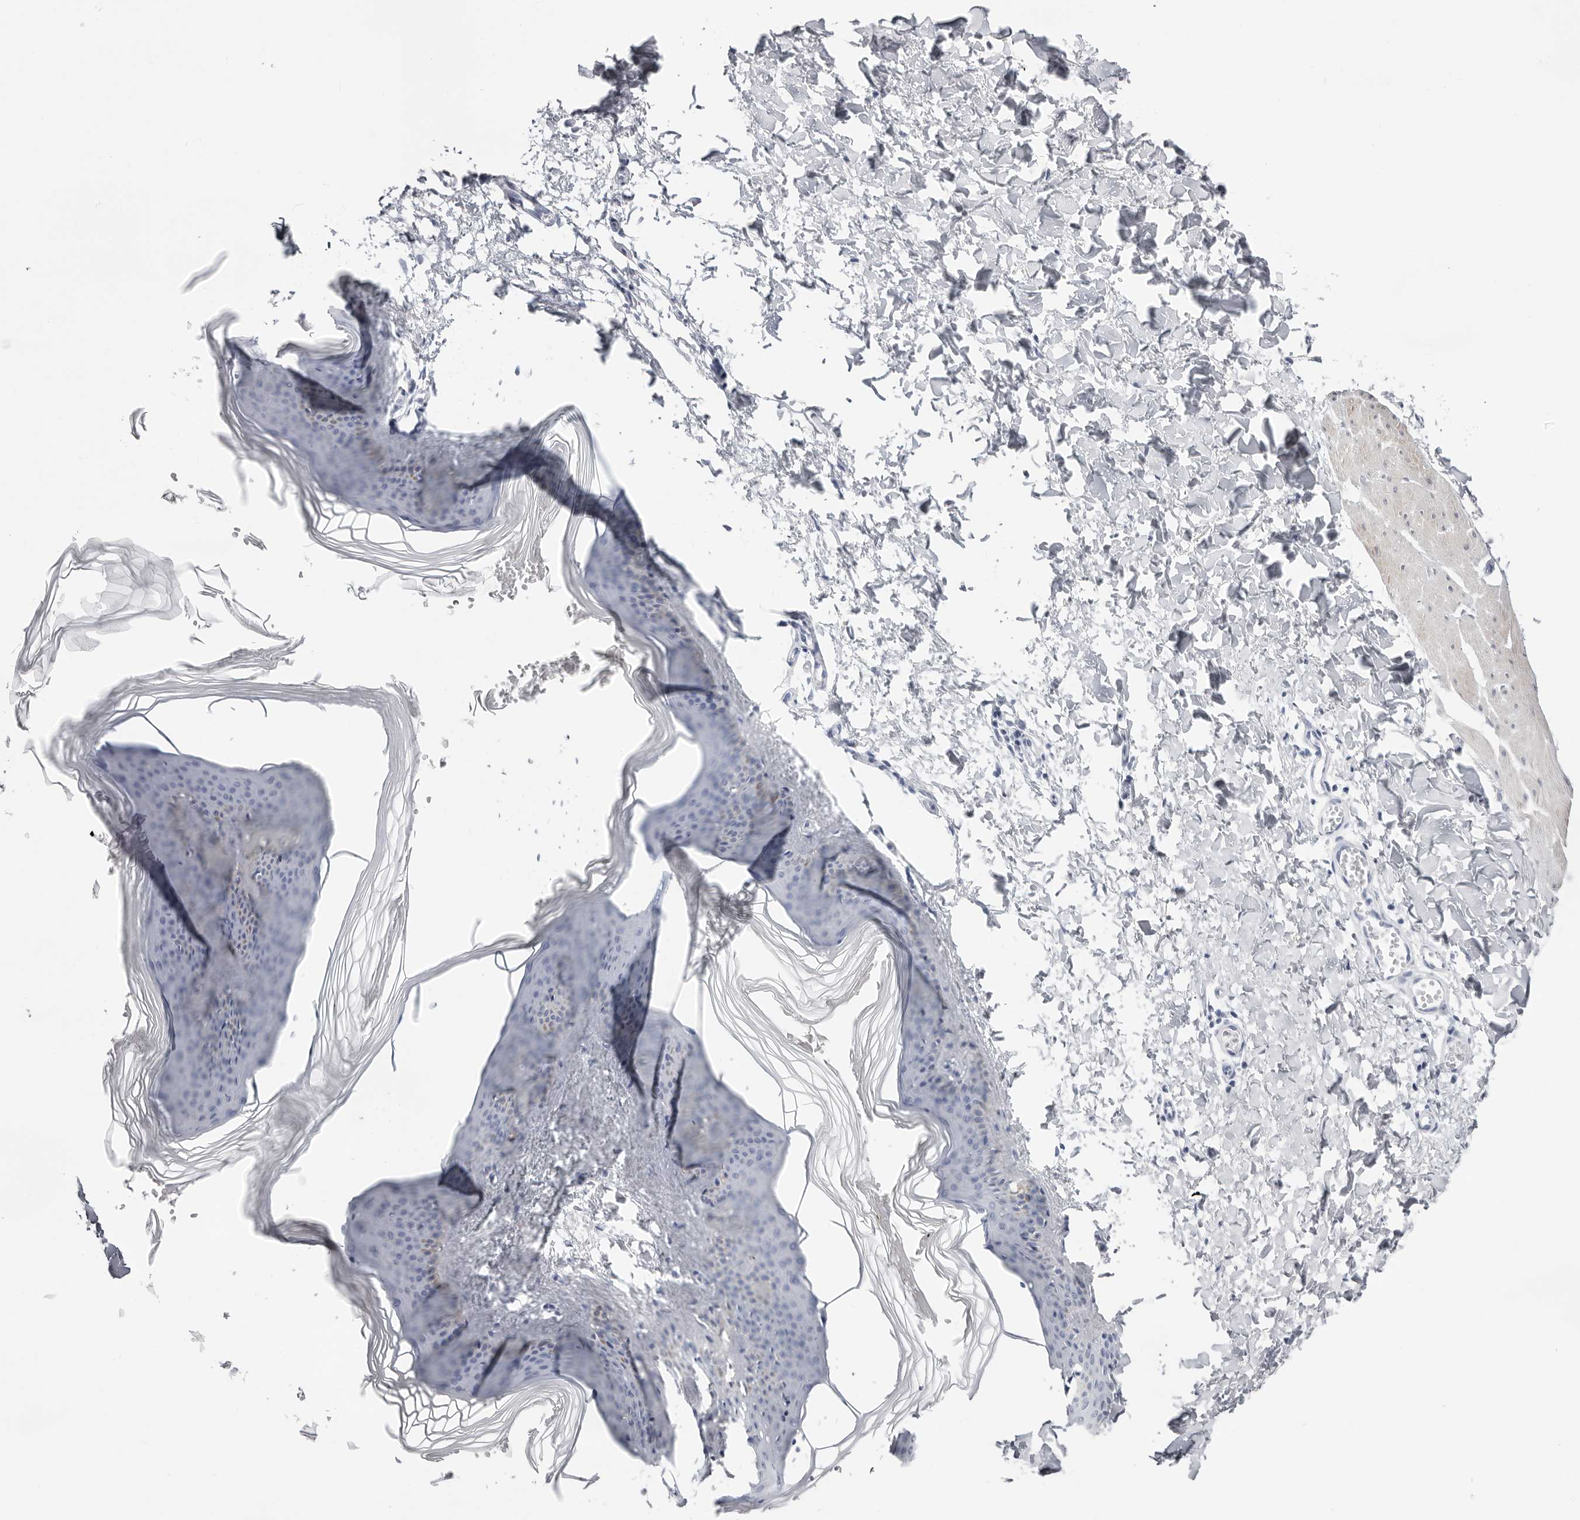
{"staining": {"intensity": "negative", "quantity": "none", "location": "none"}, "tissue": "skin", "cell_type": "Fibroblasts", "image_type": "normal", "snomed": [{"axis": "morphology", "description": "Normal tissue, NOS"}, {"axis": "topography", "description": "Skin"}], "caption": "An IHC photomicrograph of unremarkable skin is shown. There is no staining in fibroblasts of skin.", "gene": "INSL3", "patient": {"sex": "female", "age": 27}}